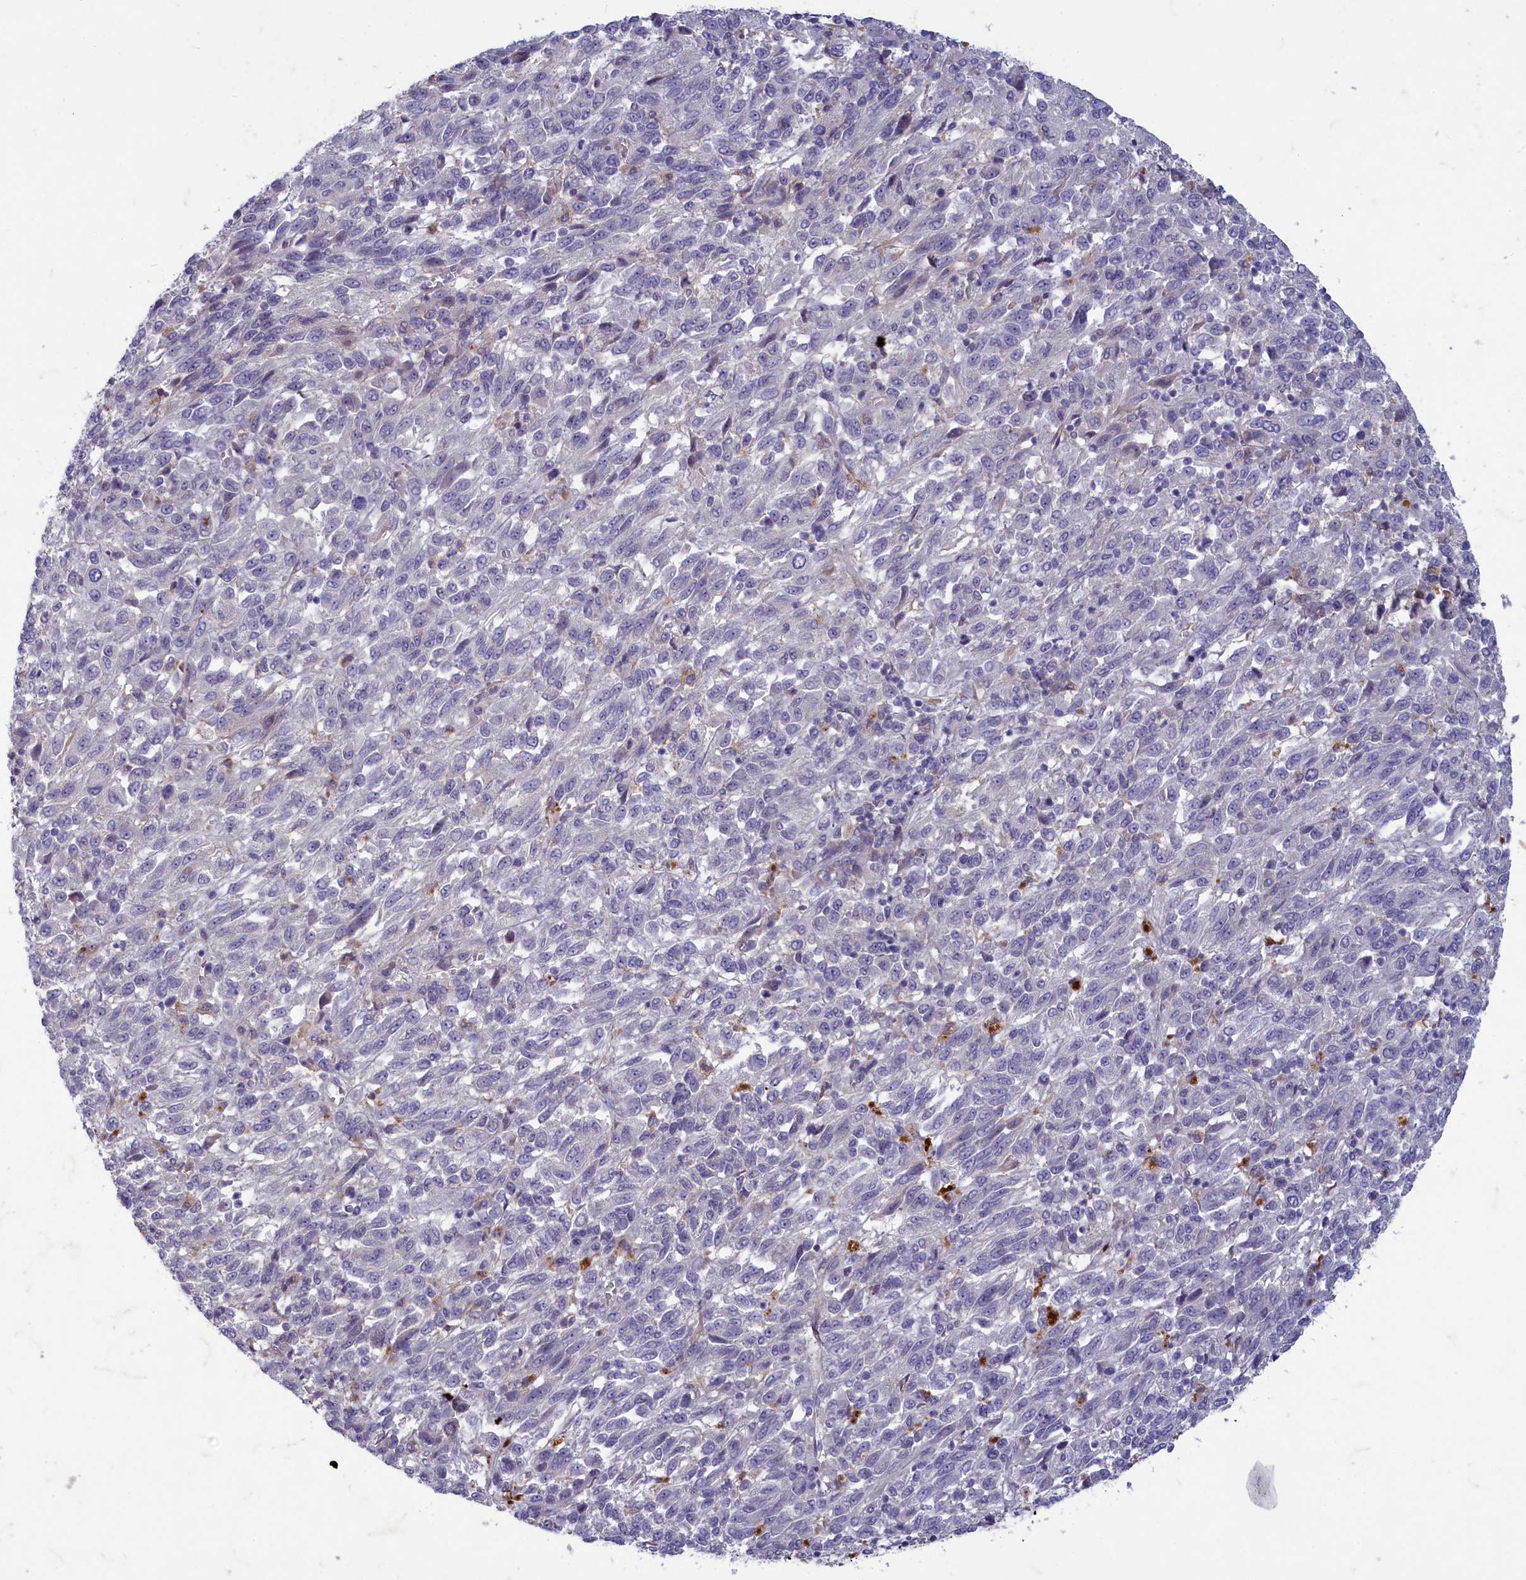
{"staining": {"intensity": "negative", "quantity": "none", "location": "none"}, "tissue": "melanoma", "cell_type": "Tumor cells", "image_type": "cancer", "snomed": [{"axis": "morphology", "description": "Malignant melanoma, Metastatic site"}, {"axis": "topography", "description": "Lung"}], "caption": "A high-resolution micrograph shows immunohistochemistry (IHC) staining of malignant melanoma (metastatic site), which reveals no significant staining in tumor cells. (DAB IHC with hematoxylin counter stain).", "gene": "PLEKHG6", "patient": {"sex": "male", "age": 64}}